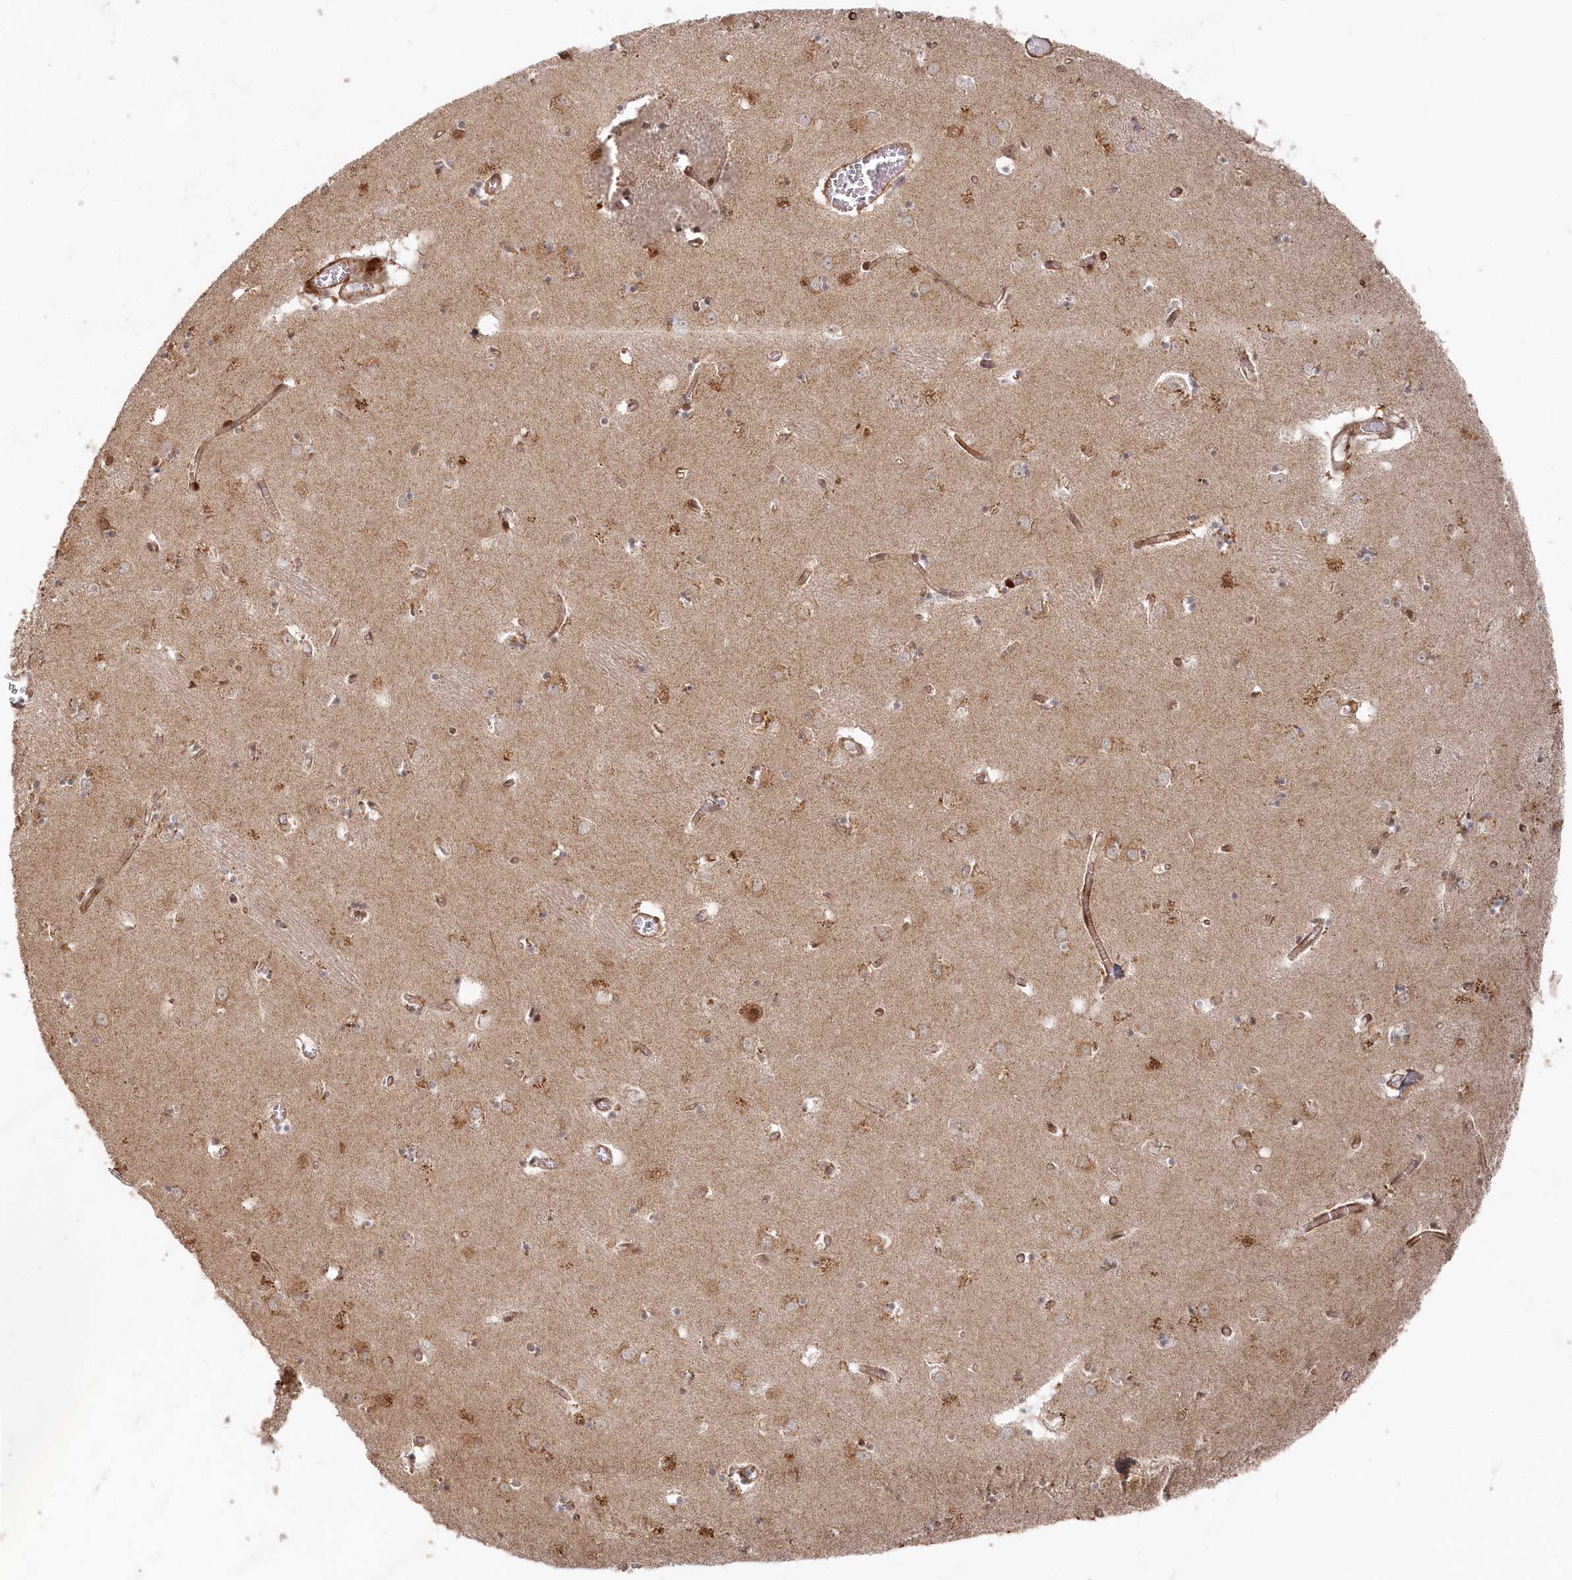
{"staining": {"intensity": "moderate", "quantity": "25%-75%", "location": "cytoplasmic/membranous,nuclear"}, "tissue": "caudate", "cell_type": "Glial cells", "image_type": "normal", "snomed": [{"axis": "morphology", "description": "Normal tissue, NOS"}, {"axis": "topography", "description": "Lateral ventricle wall"}], "caption": "Immunohistochemical staining of benign caudate reveals medium levels of moderate cytoplasmic/membranous,nuclear positivity in about 25%-75% of glial cells.", "gene": "POLR3A", "patient": {"sex": "male", "age": 70}}